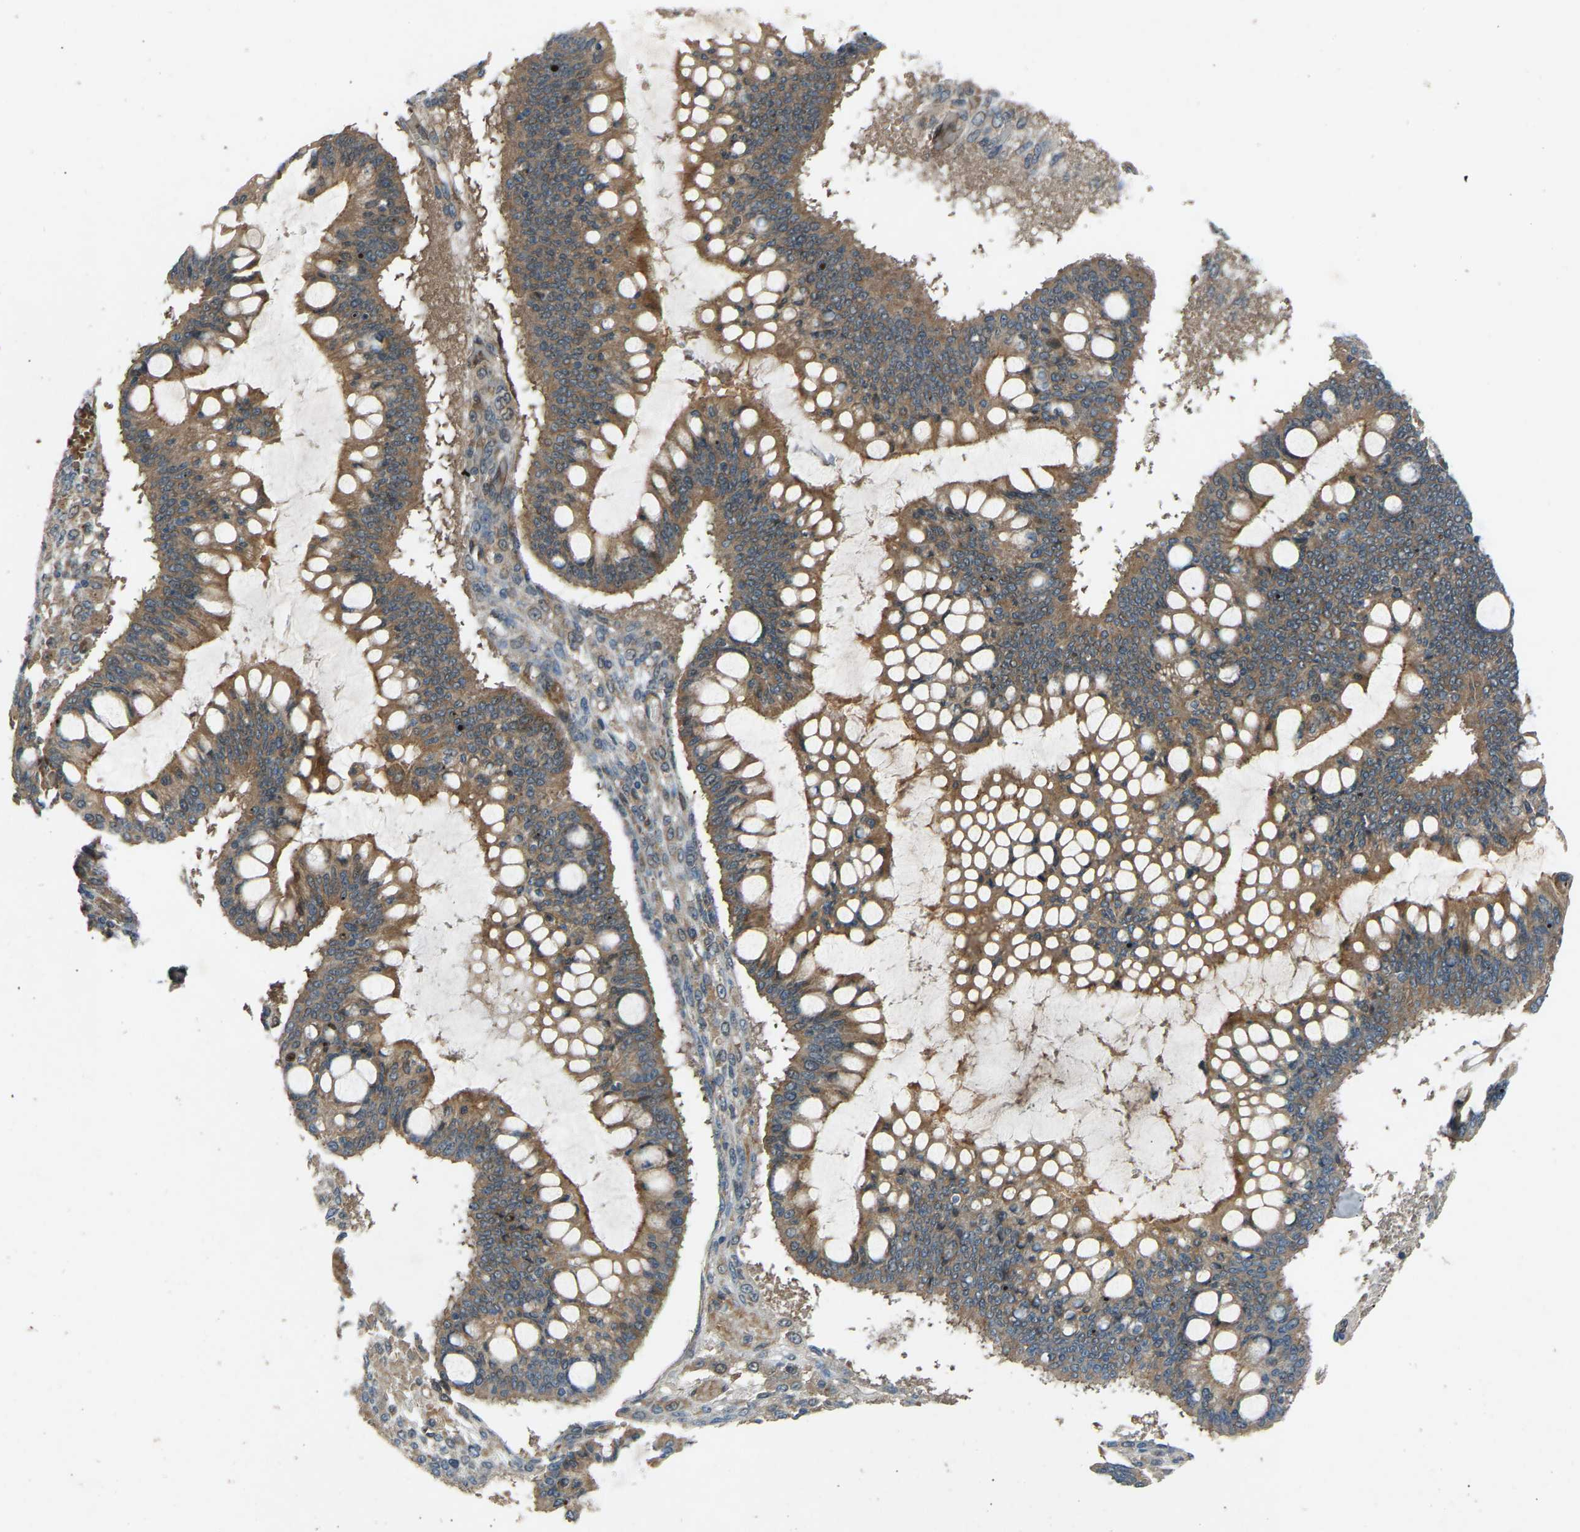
{"staining": {"intensity": "moderate", "quantity": ">75%", "location": "cytoplasmic/membranous"}, "tissue": "ovarian cancer", "cell_type": "Tumor cells", "image_type": "cancer", "snomed": [{"axis": "morphology", "description": "Cystadenocarcinoma, mucinous, NOS"}, {"axis": "topography", "description": "Ovary"}], "caption": "Immunohistochemical staining of ovarian cancer (mucinous cystadenocarcinoma) exhibits medium levels of moderate cytoplasmic/membranous protein staining in about >75% of tumor cells.", "gene": "GAS2L1", "patient": {"sex": "female", "age": 73}}